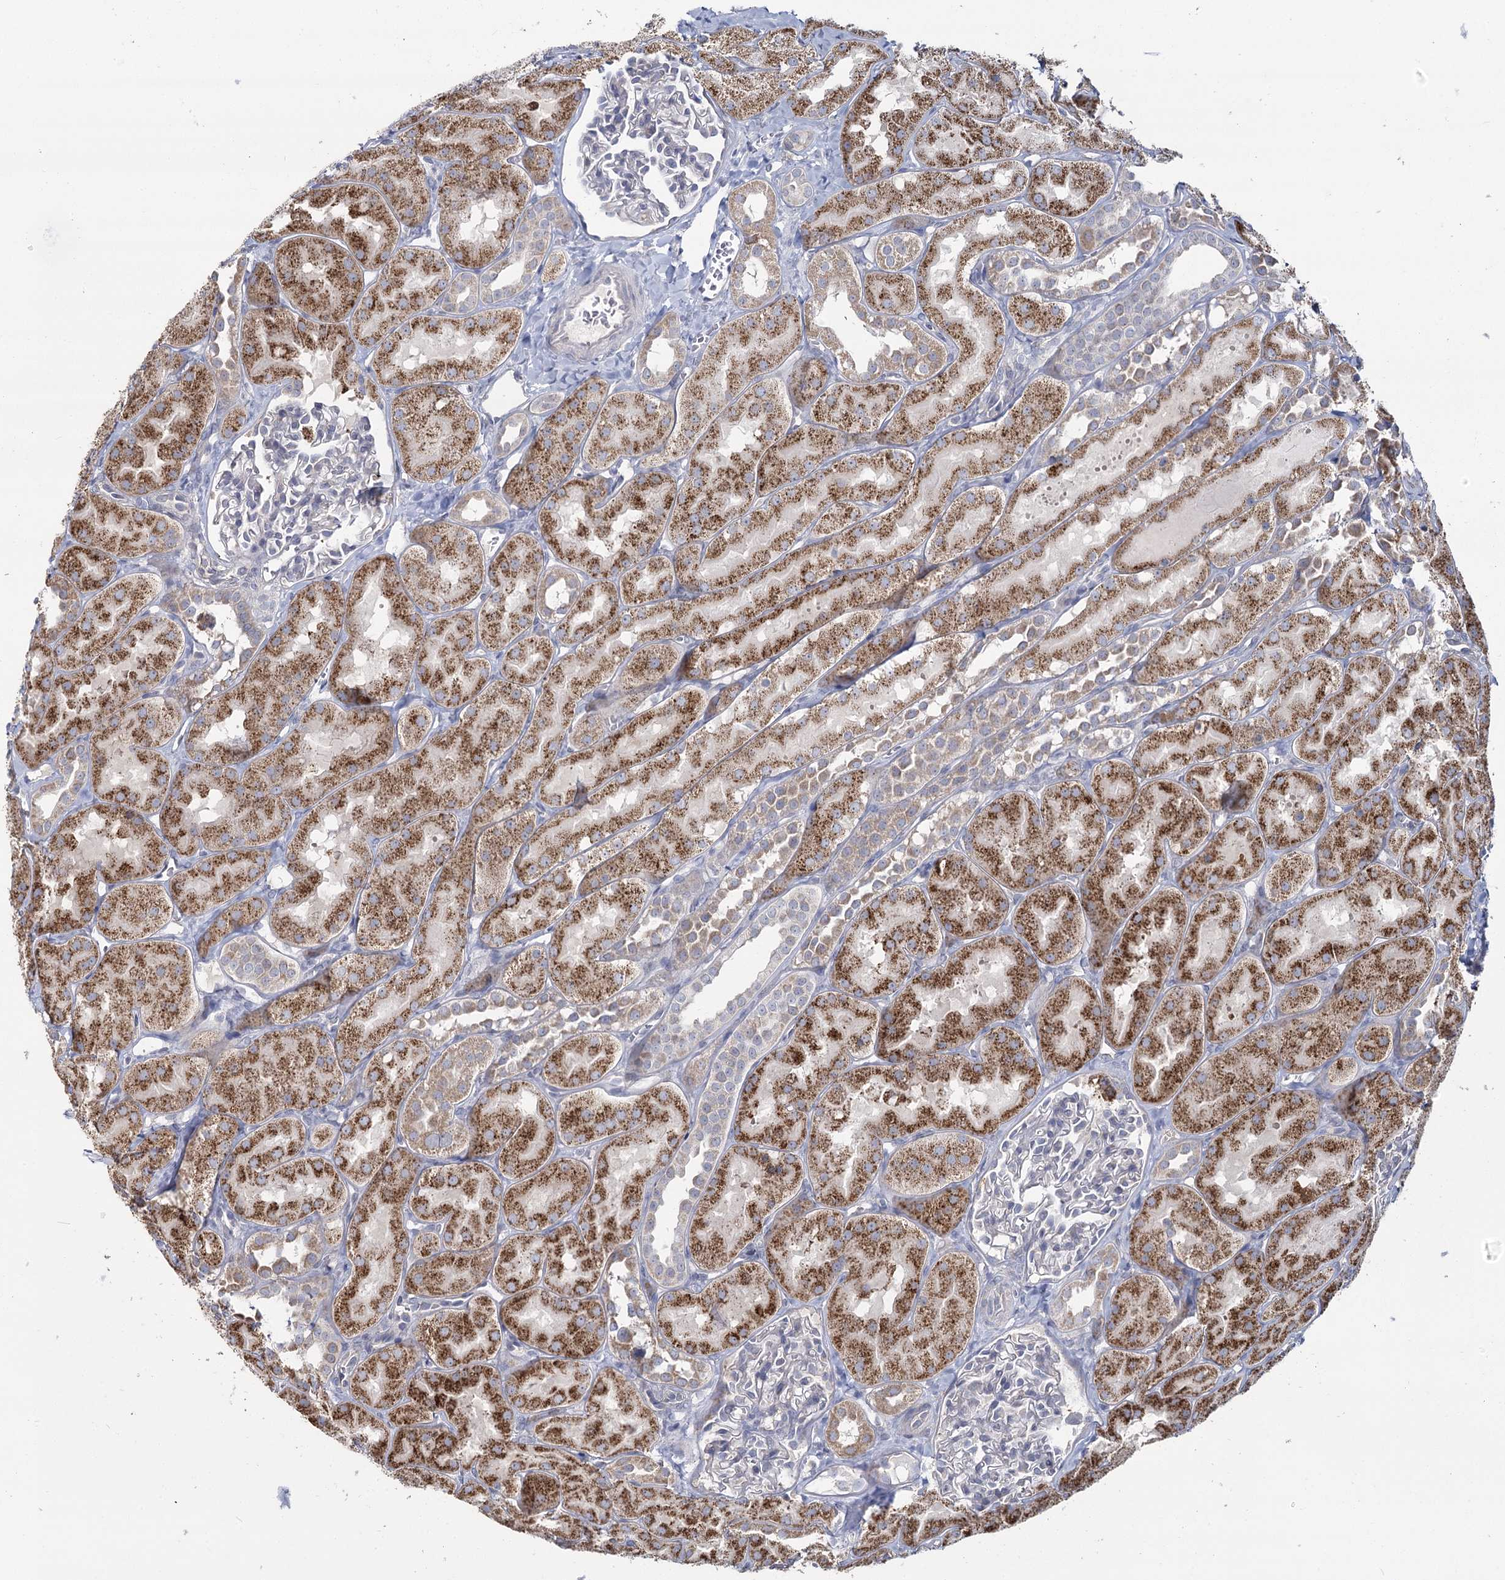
{"staining": {"intensity": "negative", "quantity": "none", "location": "none"}, "tissue": "kidney", "cell_type": "Cells in glomeruli", "image_type": "normal", "snomed": [{"axis": "morphology", "description": "Normal tissue, NOS"}, {"axis": "topography", "description": "Kidney"}, {"axis": "topography", "description": "Urinary bladder"}], "caption": "Cells in glomeruli show no significant staining in benign kidney.", "gene": "ACOX2", "patient": {"sex": "male", "age": 16}}